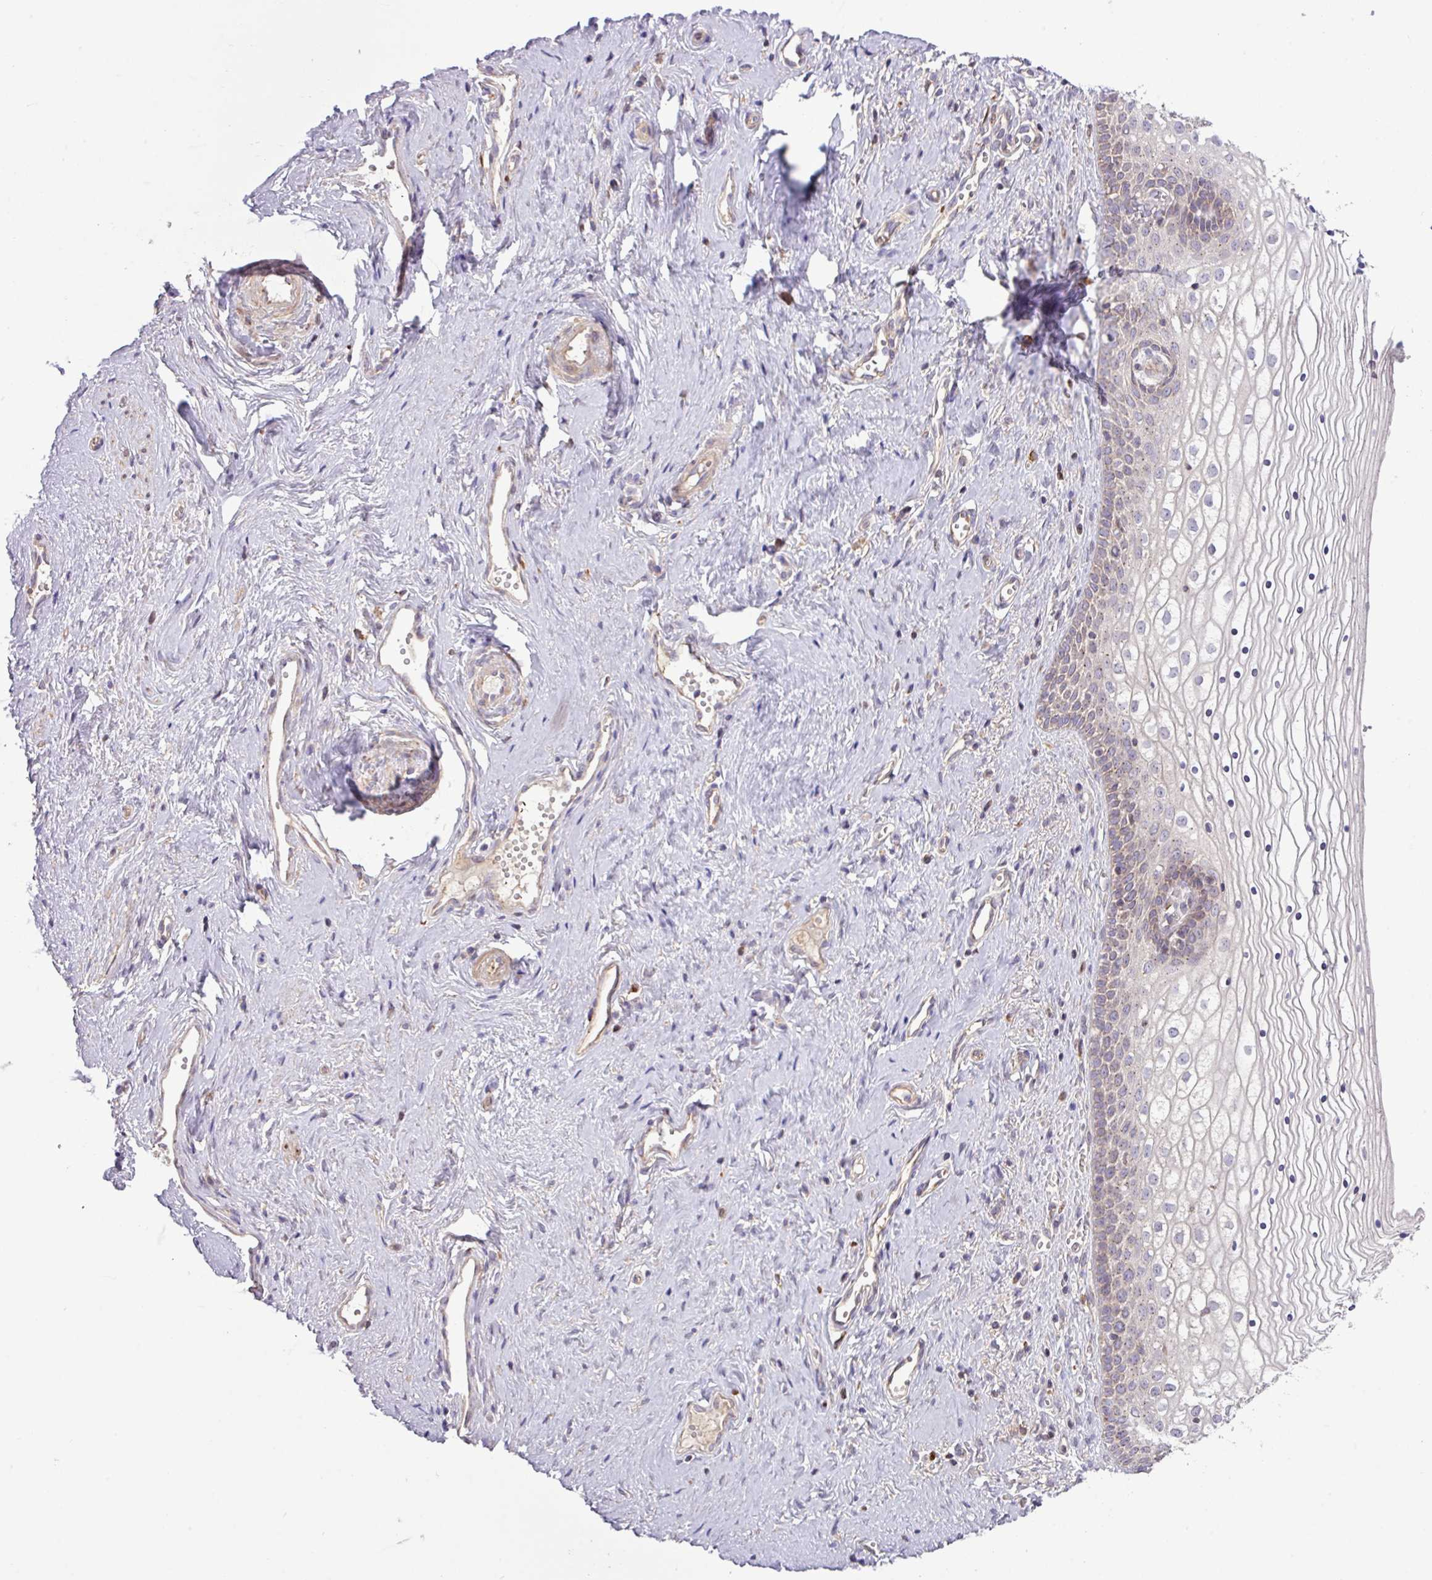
{"staining": {"intensity": "weak", "quantity": "25%-75%", "location": "cytoplasmic/membranous"}, "tissue": "vagina", "cell_type": "Squamous epithelial cells", "image_type": "normal", "snomed": [{"axis": "morphology", "description": "Normal tissue, NOS"}, {"axis": "topography", "description": "Vagina"}], "caption": "This is a photomicrograph of immunohistochemistry (IHC) staining of benign vagina, which shows weak staining in the cytoplasmic/membranous of squamous epithelial cells.", "gene": "ARHGEF25", "patient": {"sex": "female", "age": 59}}